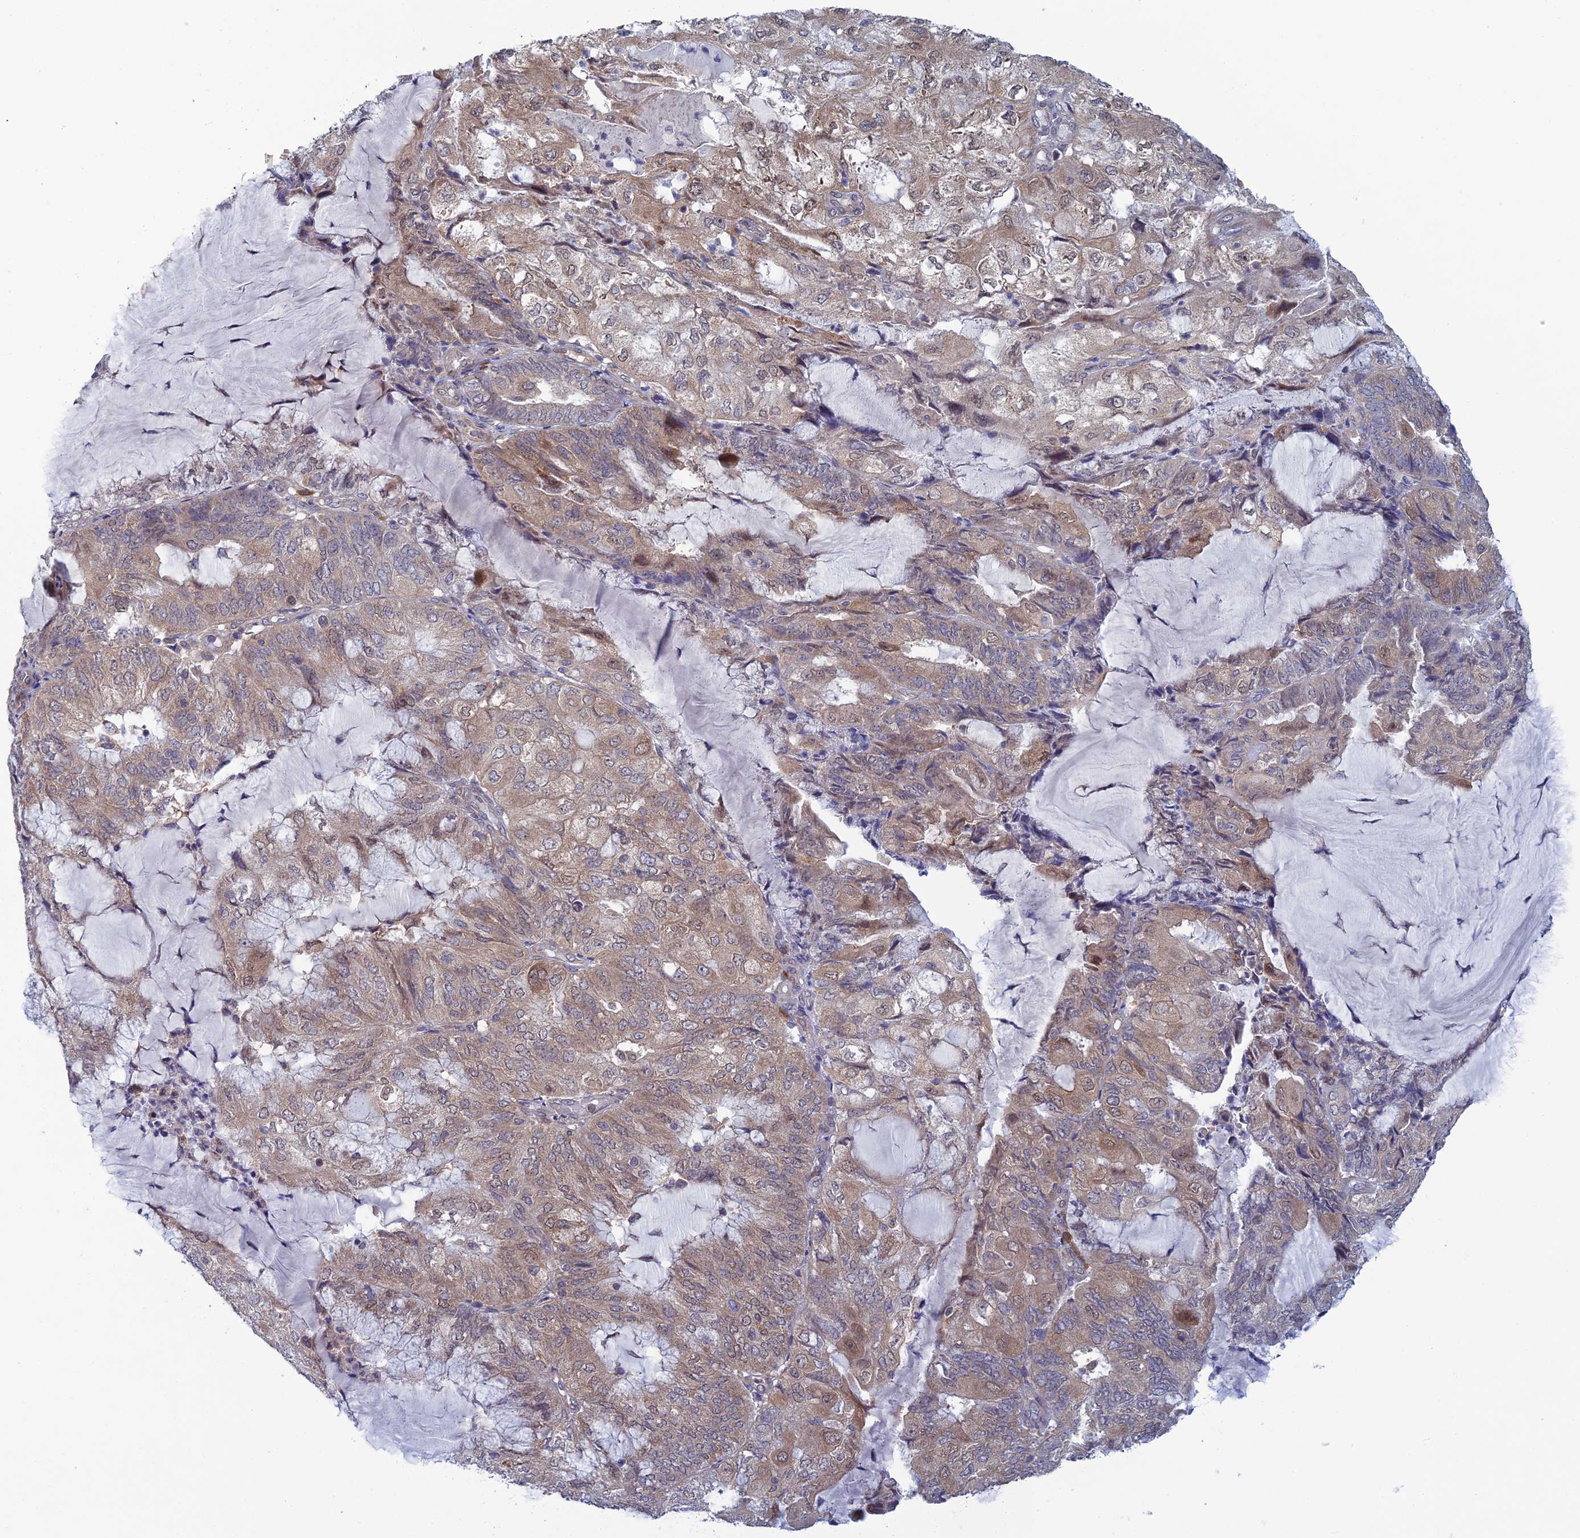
{"staining": {"intensity": "weak", "quantity": ">75%", "location": "cytoplasmic/membranous"}, "tissue": "endometrial cancer", "cell_type": "Tumor cells", "image_type": "cancer", "snomed": [{"axis": "morphology", "description": "Adenocarcinoma, NOS"}, {"axis": "topography", "description": "Endometrium"}], "caption": "Adenocarcinoma (endometrial) was stained to show a protein in brown. There is low levels of weak cytoplasmic/membranous positivity in approximately >75% of tumor cells.", "gene": "SRA1", "patient": {"sex": "female", "age": 81}}